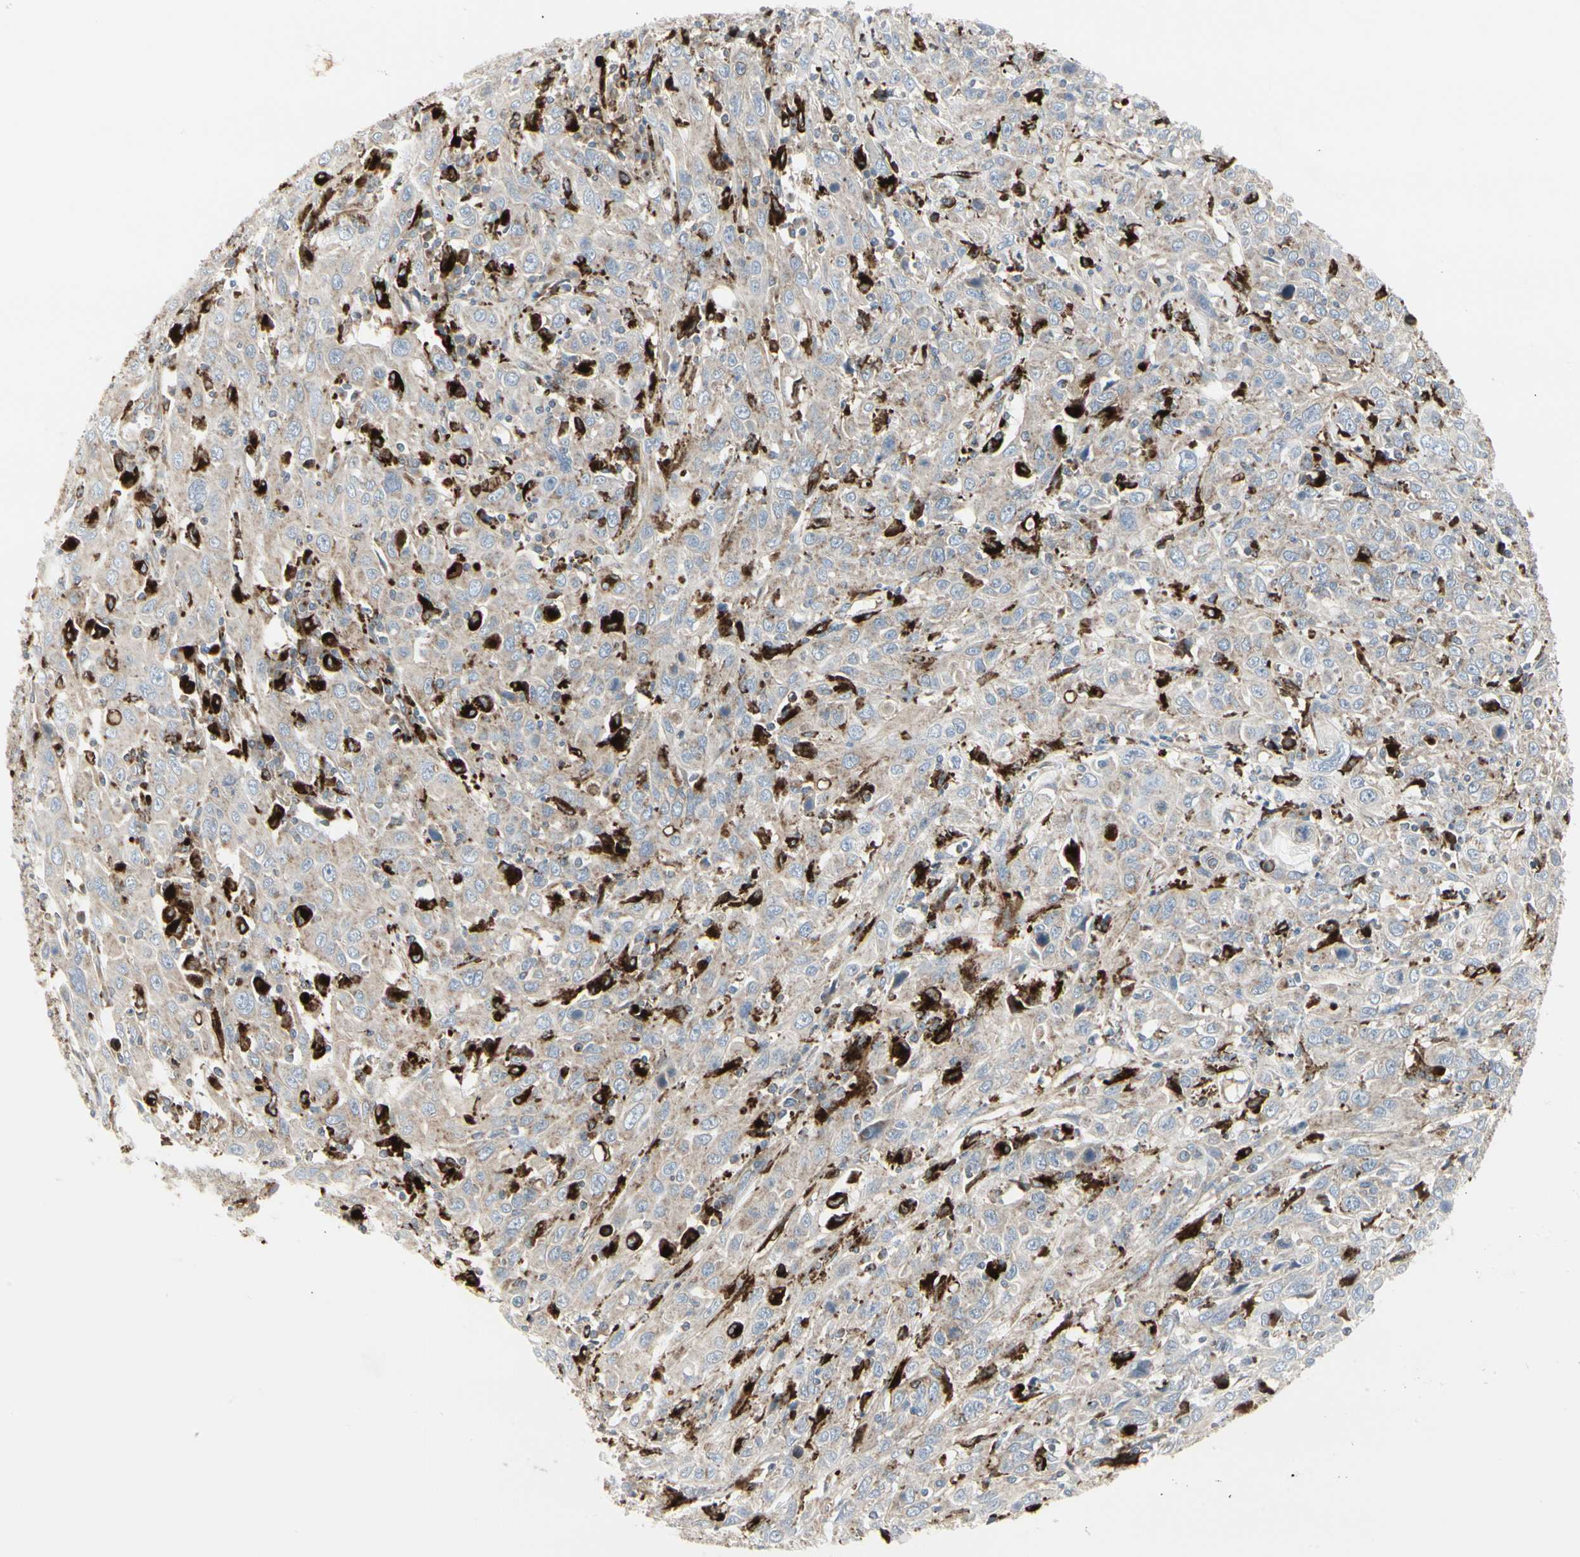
{"staining": {"intensity": "negative", "quantity": "none", "location": "none"}, "tissue": "cervical cancer", "cell_type": "Tumor cells", "image_type": "cancer", "snomed": [{"axis": "morphology", "description": "Squamous cell carcinoma, NOS"}, {"axis": "topography", "description": "Cervix"}], "caption": "A photomicrograph of cervical cancer (squamous cell carcinoma) stained for a protein reveals no brown staining in tumor cells.", "gene": "ATP6V1B2", "patient": {"sex": "female", "age": 46}}